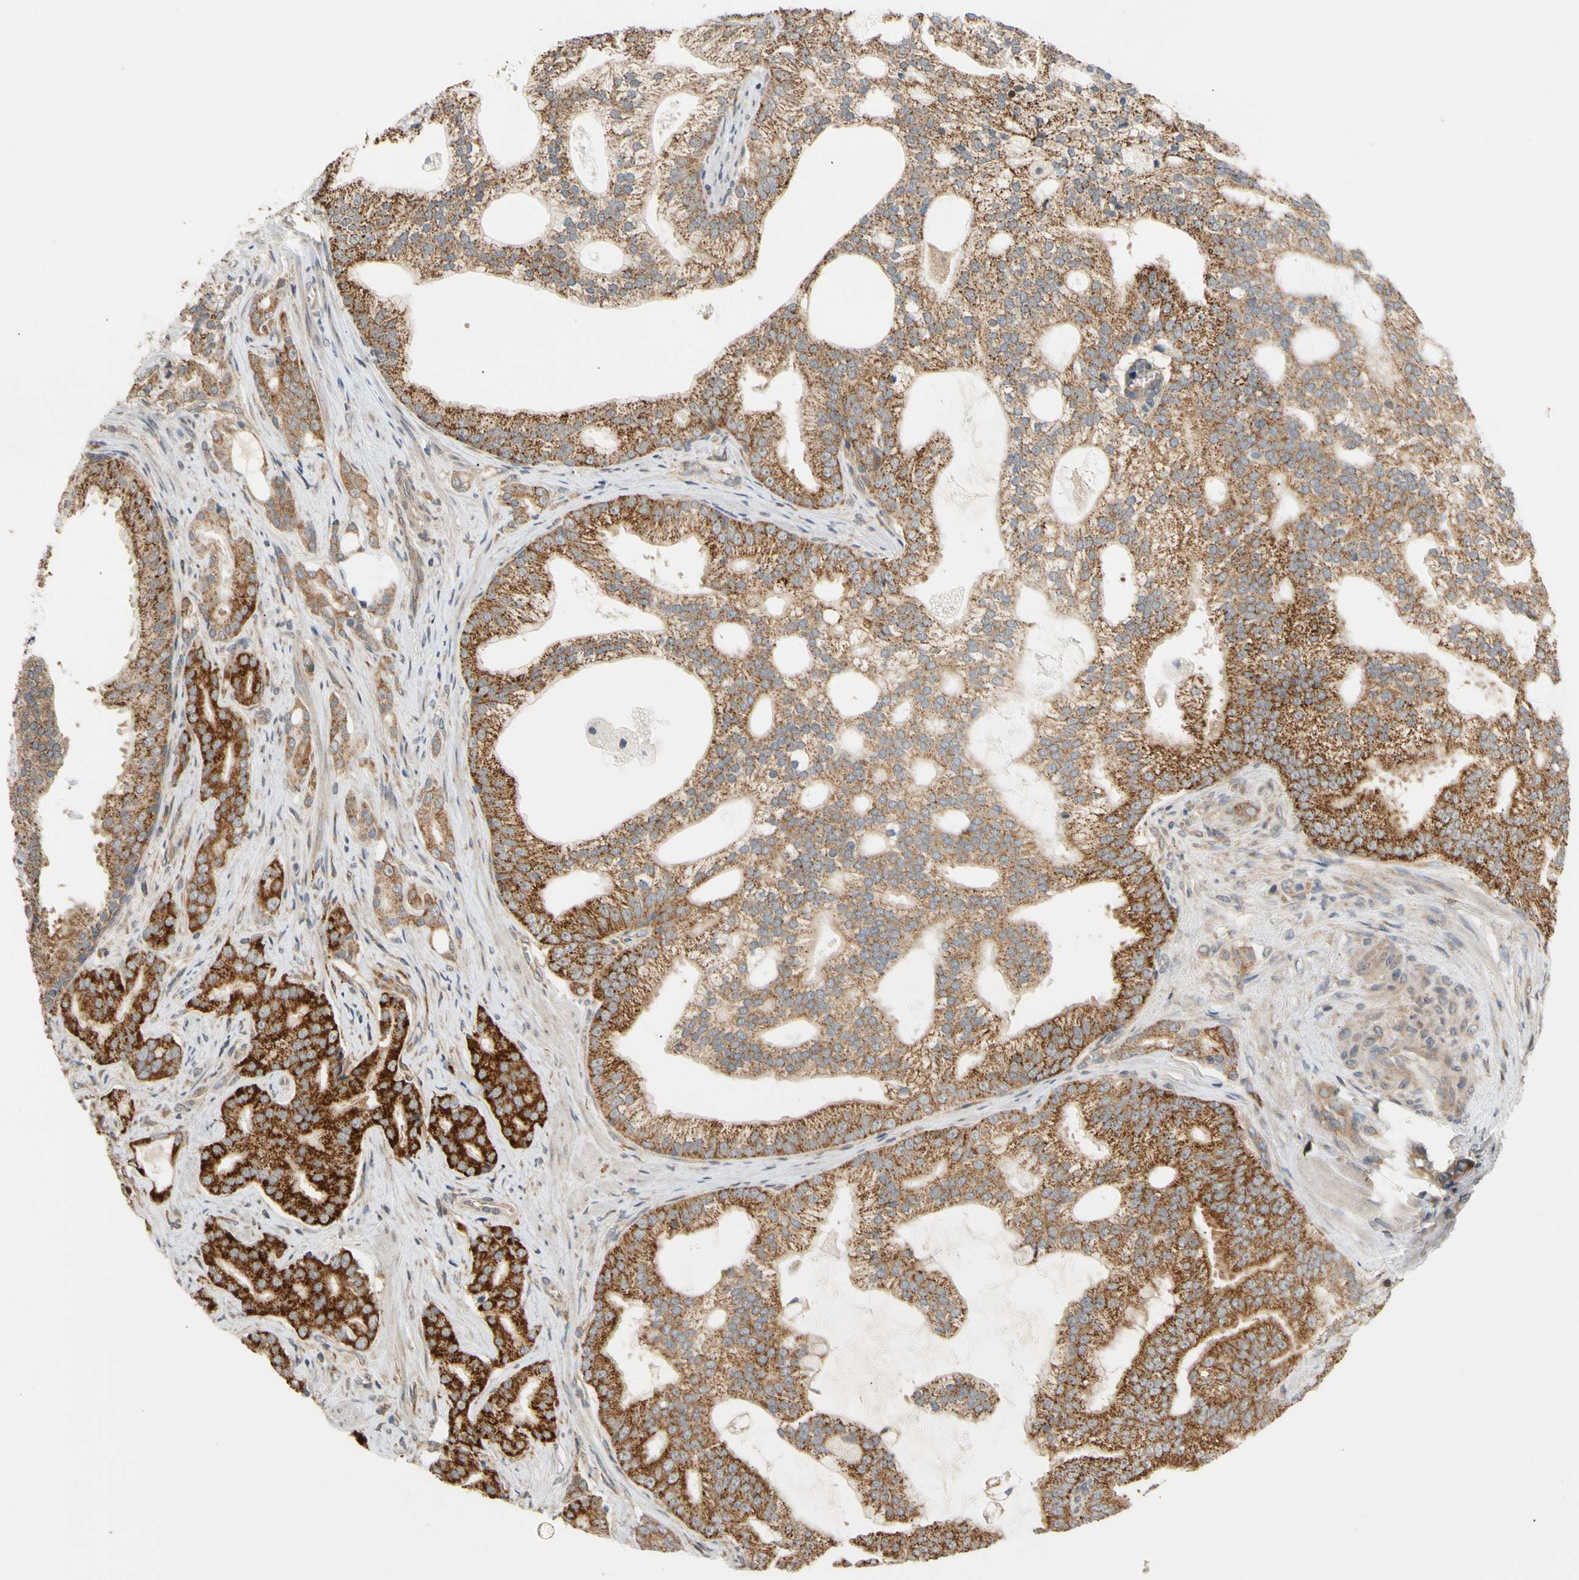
{"staining": {"intensity": "strong", "quantity": ">75%", "location": "cytoplasmic/membranous"}, "tissue": "prostate cancer", "cell_type": "Tumor cells", "image_type": "cancer", "snomed": [{"axis": "morphology", "description": "Adenocarcinoma, Low grade"}, {"axis": "topography", "description": "Prostate"}], "caption": "A brown stain labels strong cytoplasmic/membranous expression of a protein in human prostate cancer (adenocarcinoma (low-grade)) tumor cells.", "gene": "ANKHD1", "patient": {"sex": "male", "age": 58}}